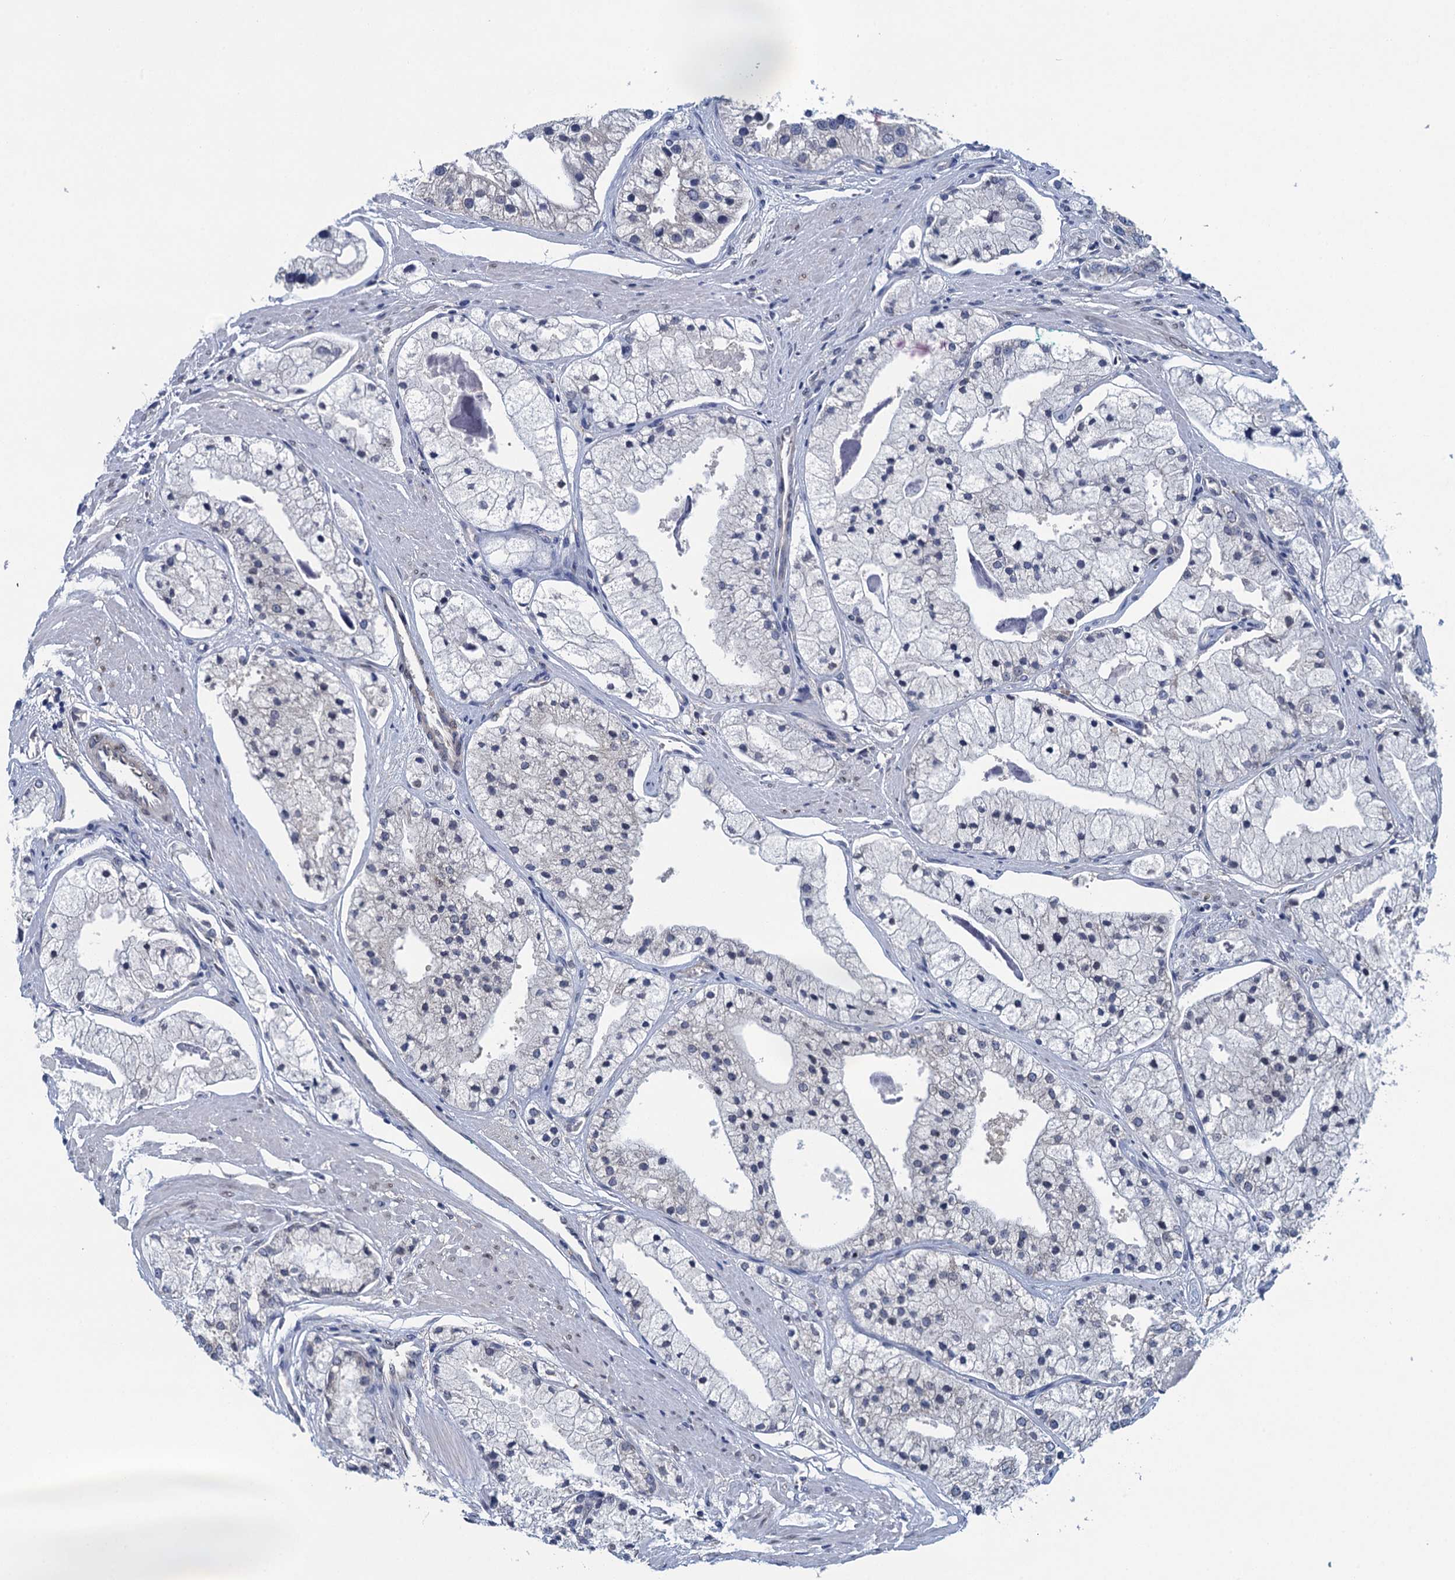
{"staining": {"intensity": "negative", "quantity": "none", "location": "none"}, "tissue": "prostate cancer", "cell_type": "Tumor cells", "image_type": "cancer", "snomed": [{"axis": "morphology", "description": "Adenocarcinoma, High grade"}, {"axis": "topography", "description": "Prostate"}], "caption": "An image of human prostate adenocarcinoma (high-grade) is negative for staining in tumor cells.", "gene": "CTU2", "patient": {"sex": "male", "age": 50}}